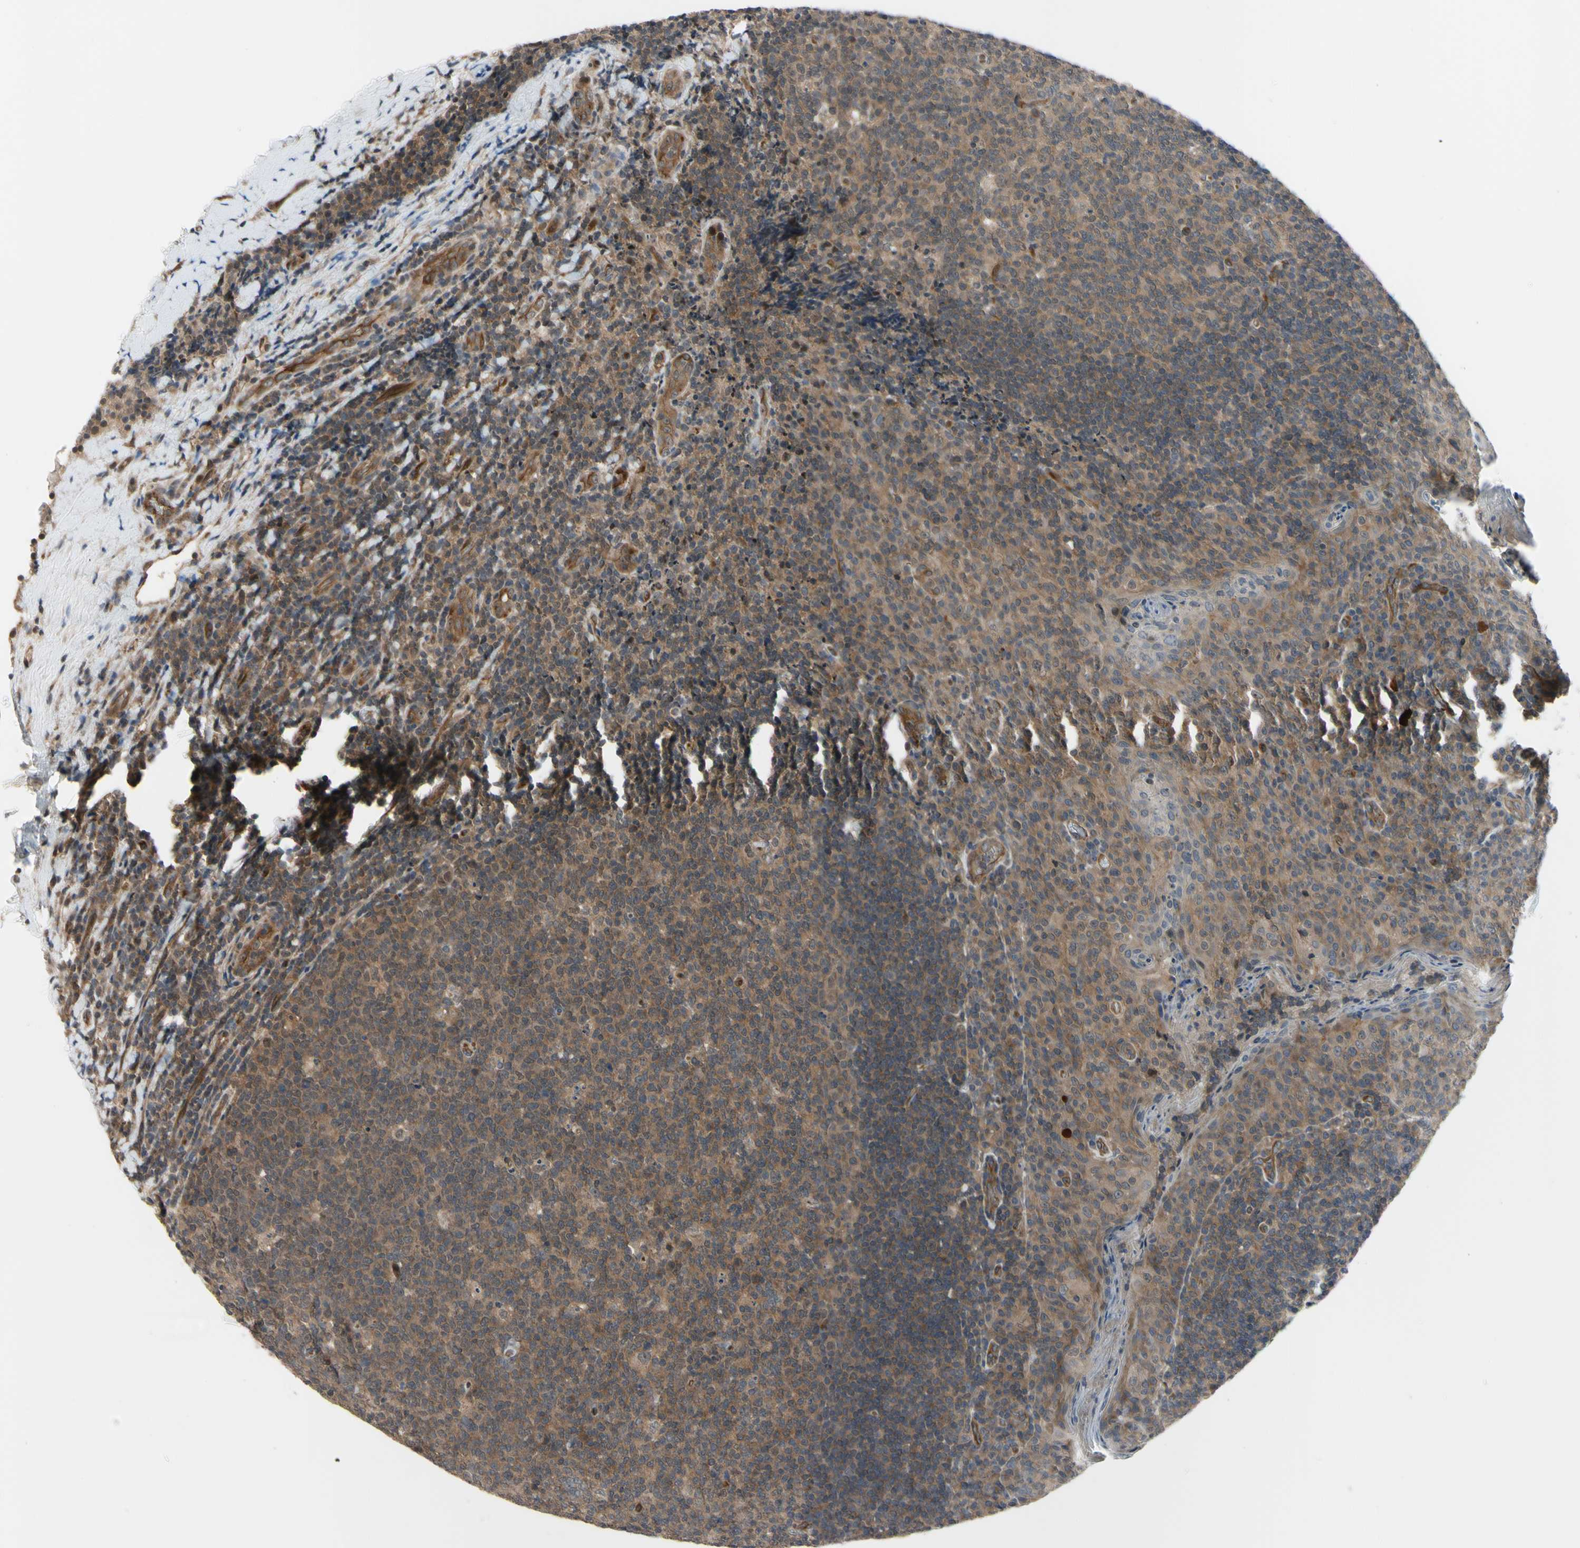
{"staining": {"intensity": "moderate", "quantity": ">75%", "location": "cytoplasmic/membranous"}, "tissue": "tonsil", "cell_type": "Germinal center cells", "image_type": "normal", "snomed": [{"axis": "morphology", "description": "Normal tissue, NOS"}, {"axis": "topography", "description": "Tonsil"}], "caption": "Human tonsil stained for a protein (brown) demonstrates moderate cytoplasmic/membranous positive expression in approximately >75% of germinal center cells.", "gene": "COMMD9", "patient": {"sex": "male", "age": 17}}